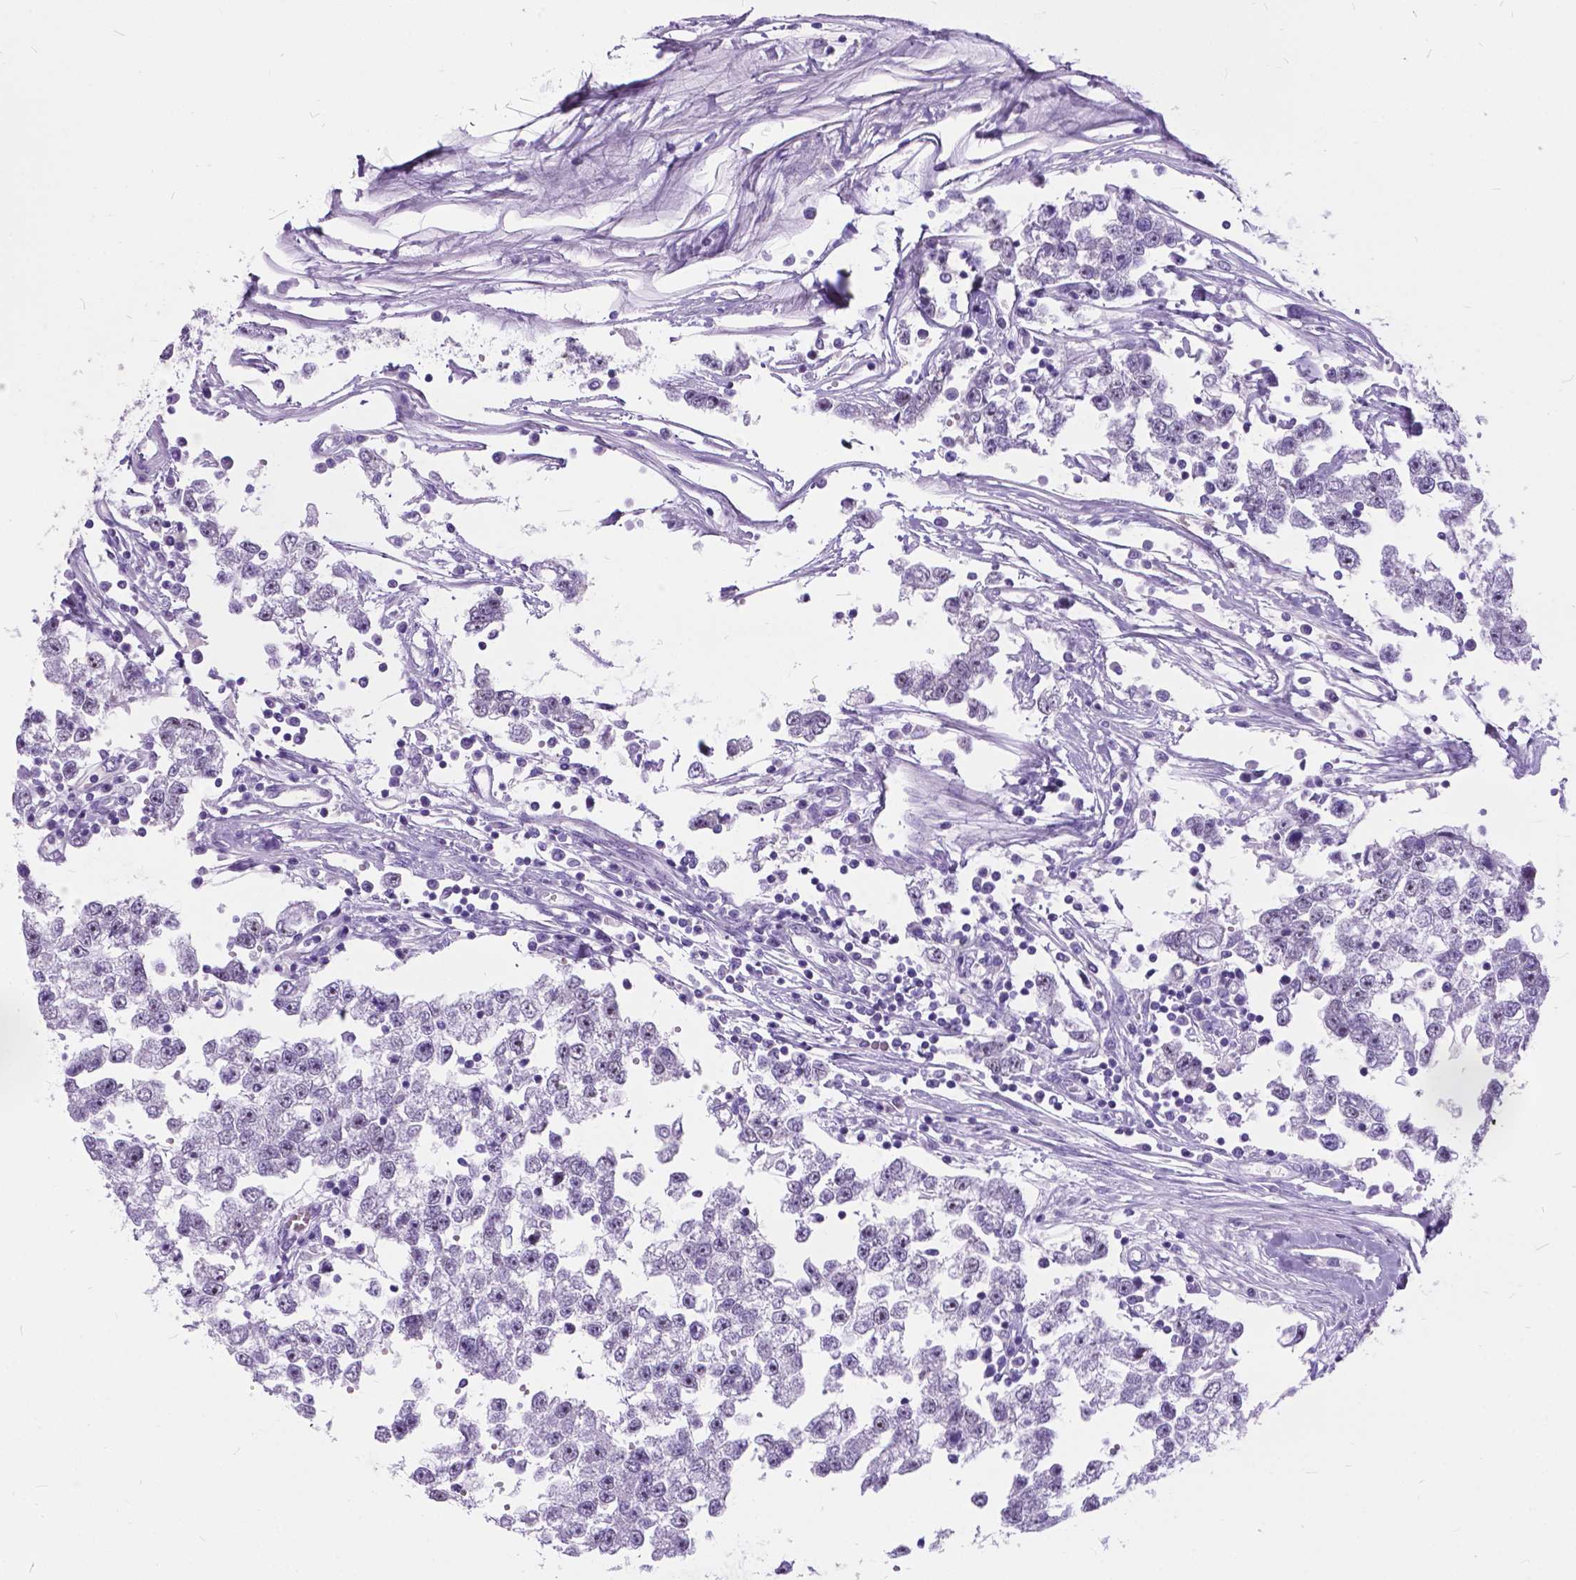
{"staining": {"intensity": "negative", "quantity": "none", "location": "none"}, "tissue": "testis cancer", "cell_type": "Tumor cells", "image_type": "cancer", "snomed": [{"axis": "morphology", "description": "Seminoma, NOS"}, {"axis": "topography", "description": "Testis"}], "caption": "Tumor cells show no significant expression in testis cancer (seminoma). (DAB IHC, high magnification).", "gene": "BSND", "patient": {"sex": "male", "age": 34}}